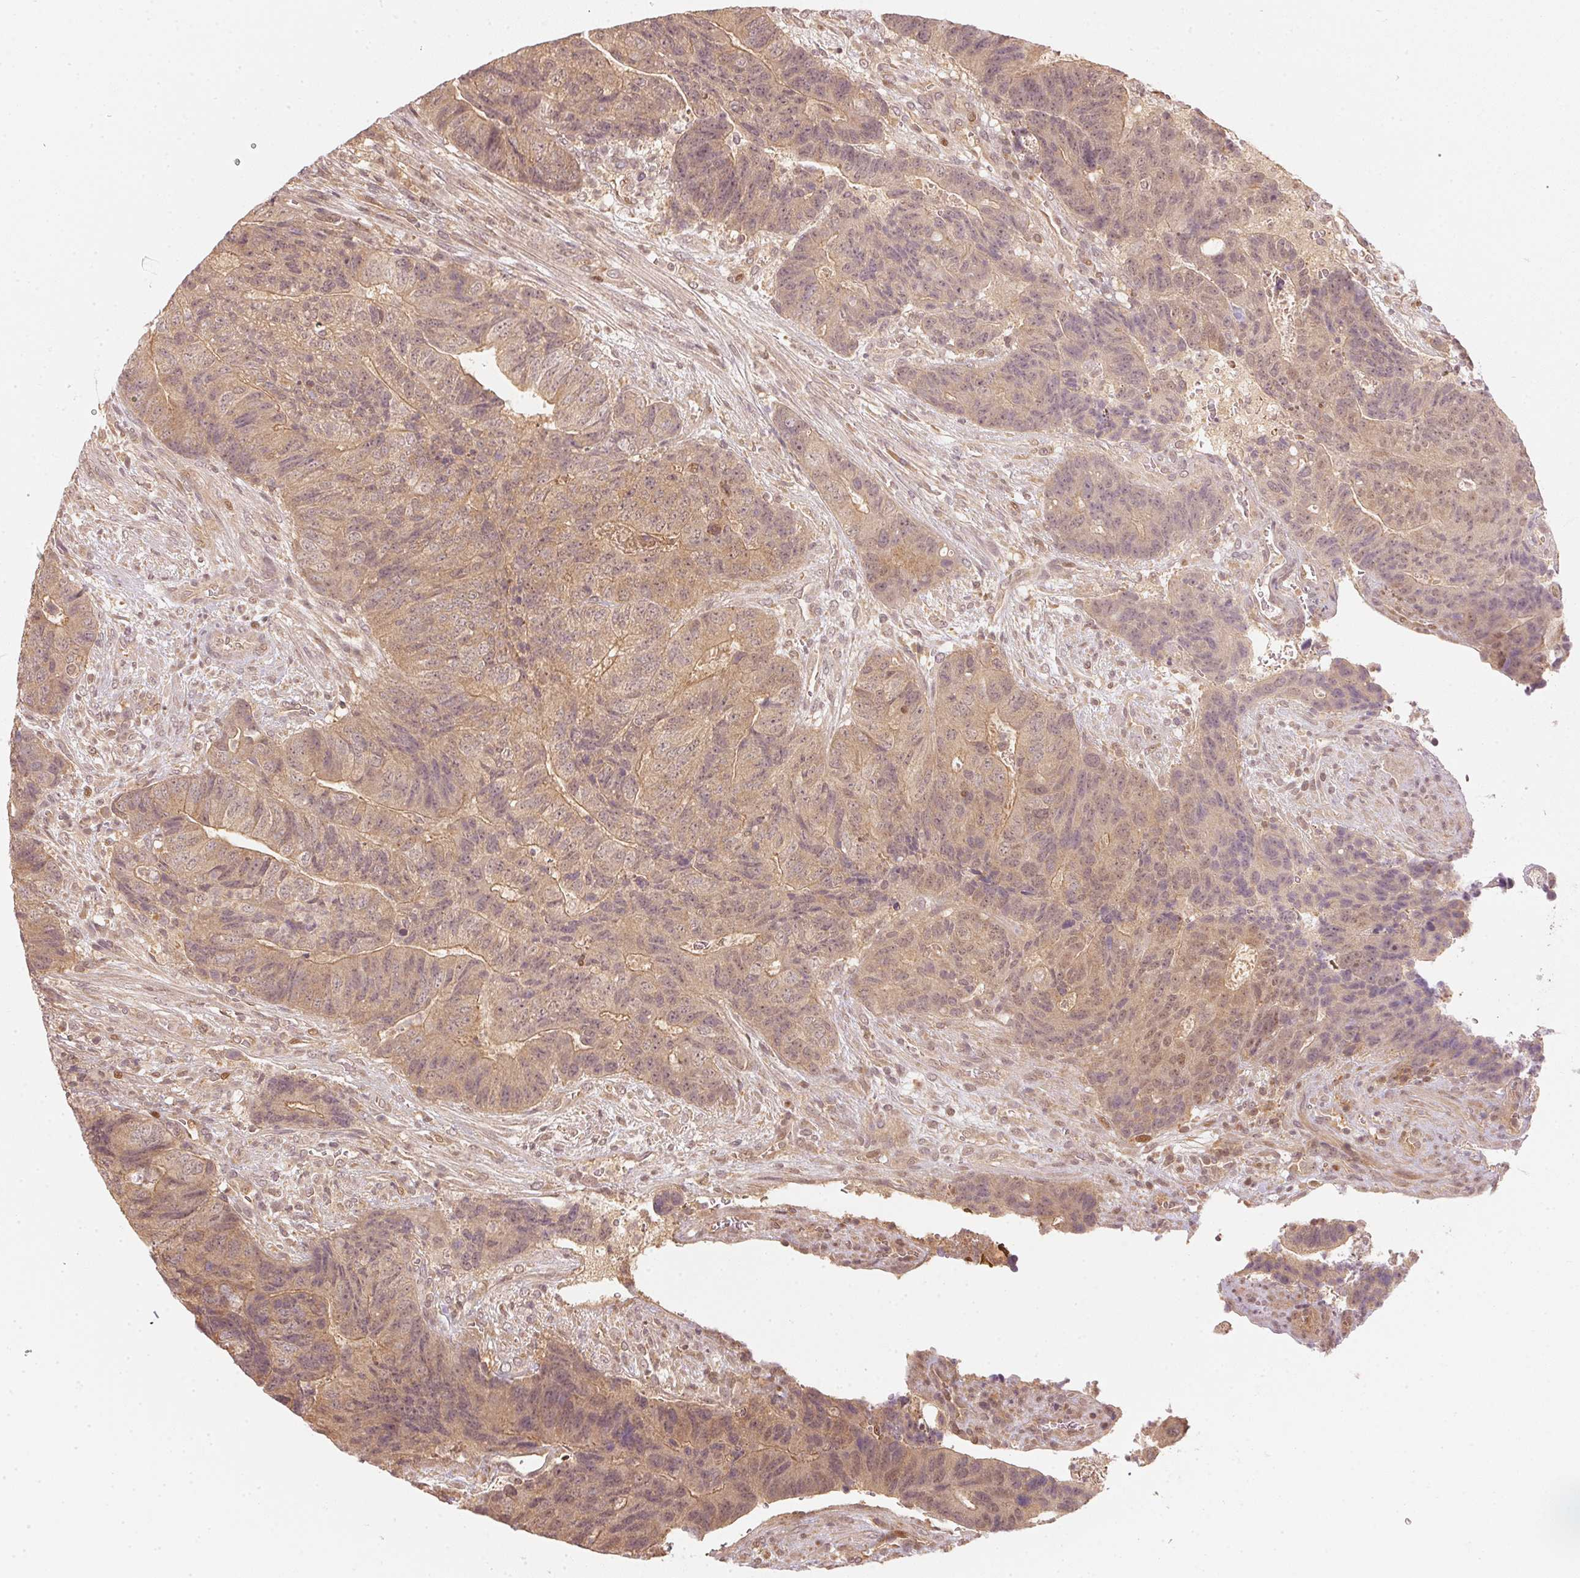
{"staining": {"intensity": "weak", "quantity": ">75%", "location": "cytoplasmic/membranous,nuclear"}, "tissue": "colorectal cancer", "cell_type": "Tumor cells", "image_type": "cancer", "snomed": [{"axis": "morphology", "description": "Normal tissue, NOS"}, {"axis": "morphology", "description": "Adenocarcinoma, NOS"}, {"axis": "topography", "description": "Colon"}], "caption": "Protein staining of colorectal cancer (adenocarcinoma) tissue reveals weak cytoplasmic/membranous and nuclear staining in approximately >75% of tumor cells. (Stains: DAB in brown, nuclei in blue, Microscopy: brightfield microscopy at high magnification).", "gene": "UBE2L3", "patient": {"sex": "female", "age": 48}}